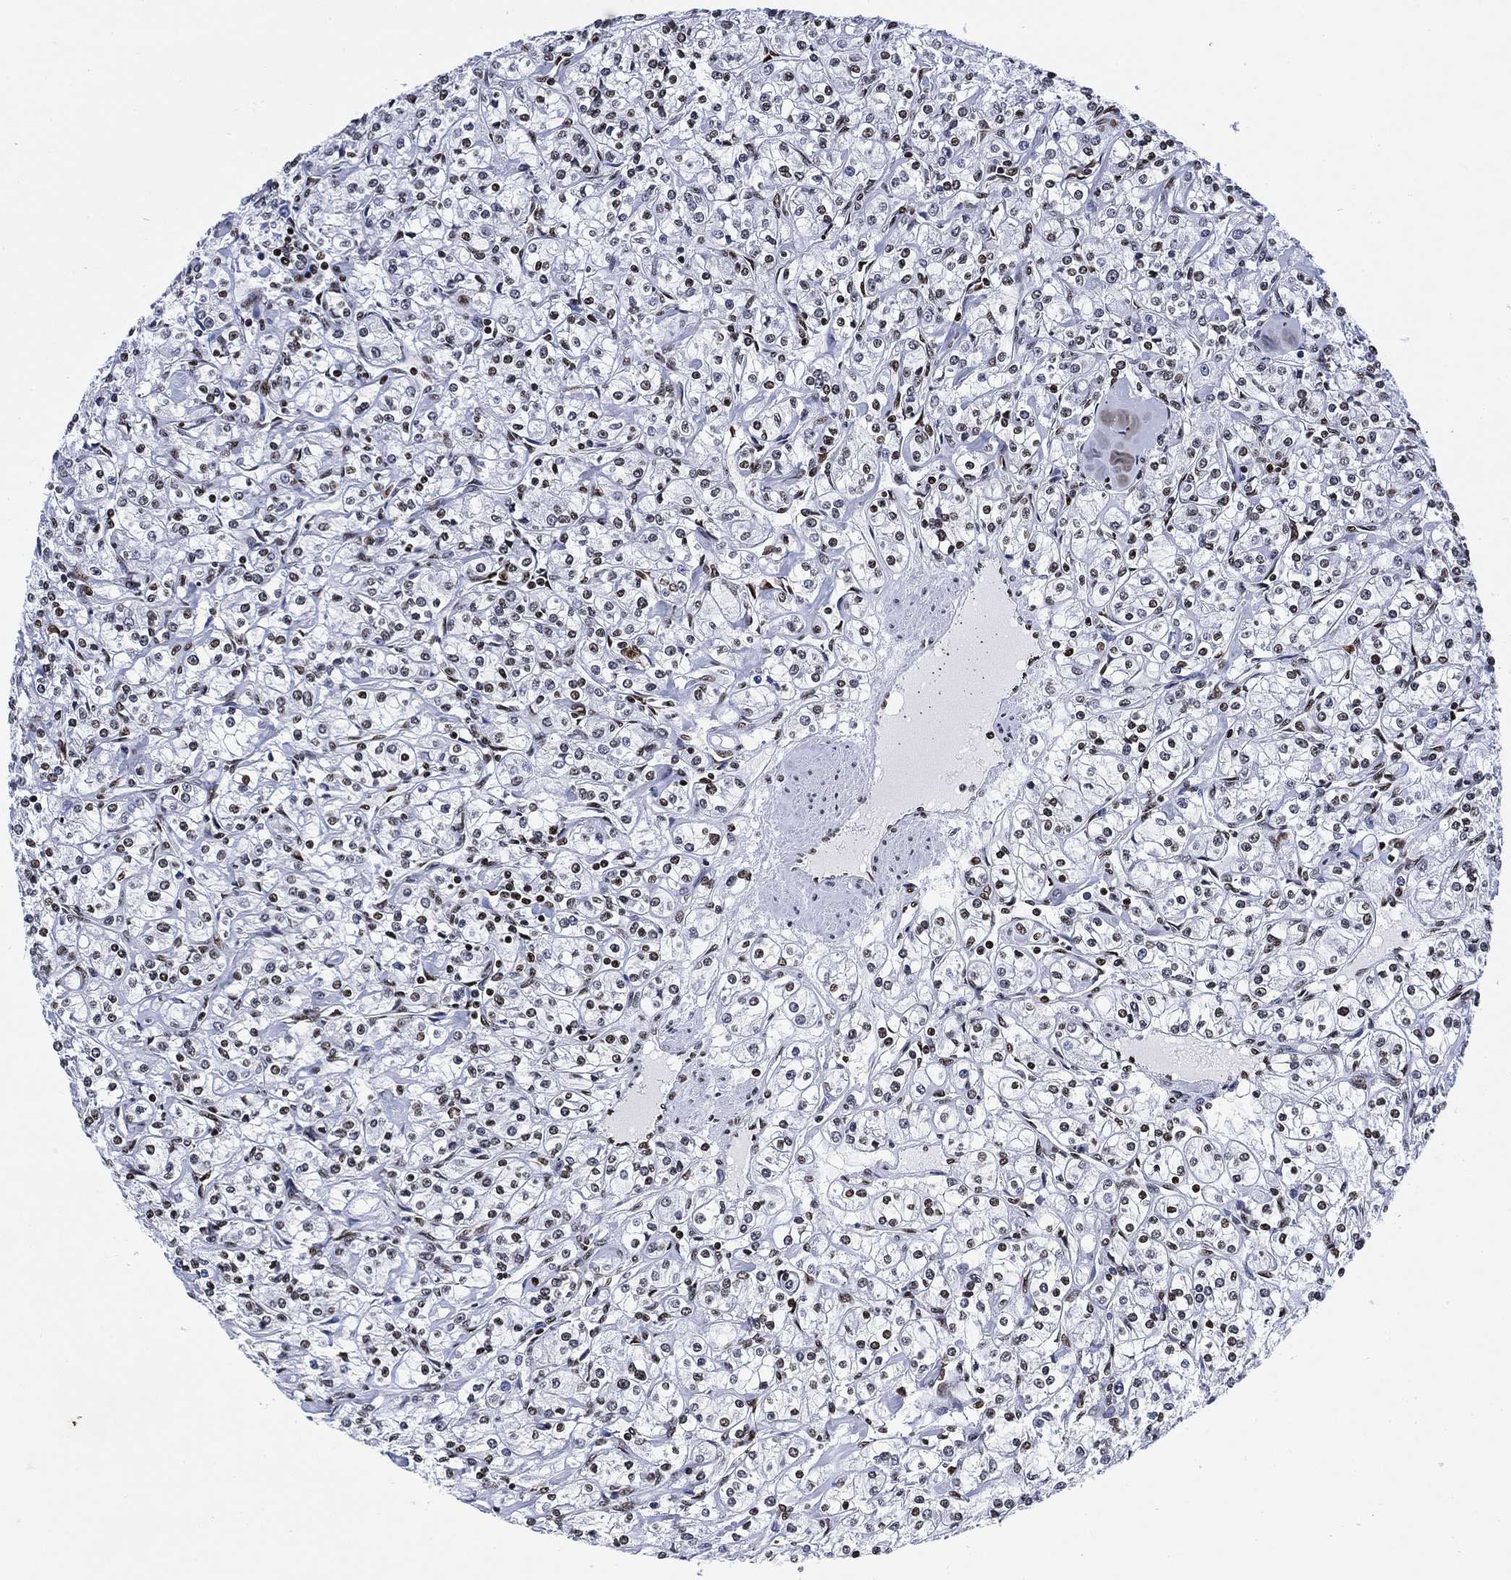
{"staining": {"intensity": "moderate", "quantity": "<25%", "location": "nuclear"}, "tissue": "renal cancer", "cell_type": "Tumor cells", "image_type": "cancer", "snomed": [{"axis": "morphology", "description": "Adenocarcinoma, NOS"}, {"axis": "topography", "description": "Kidney"}], "caption": "Immunohistochemistry histopathology image of renal cancer (adenocarcinoma) stained for a protein (brown), which displays low levels of moderate nuclear expression in about <25% of tumor cells.", "gene": "H1-10", "patient": {"sex": "male", "age": 77}}